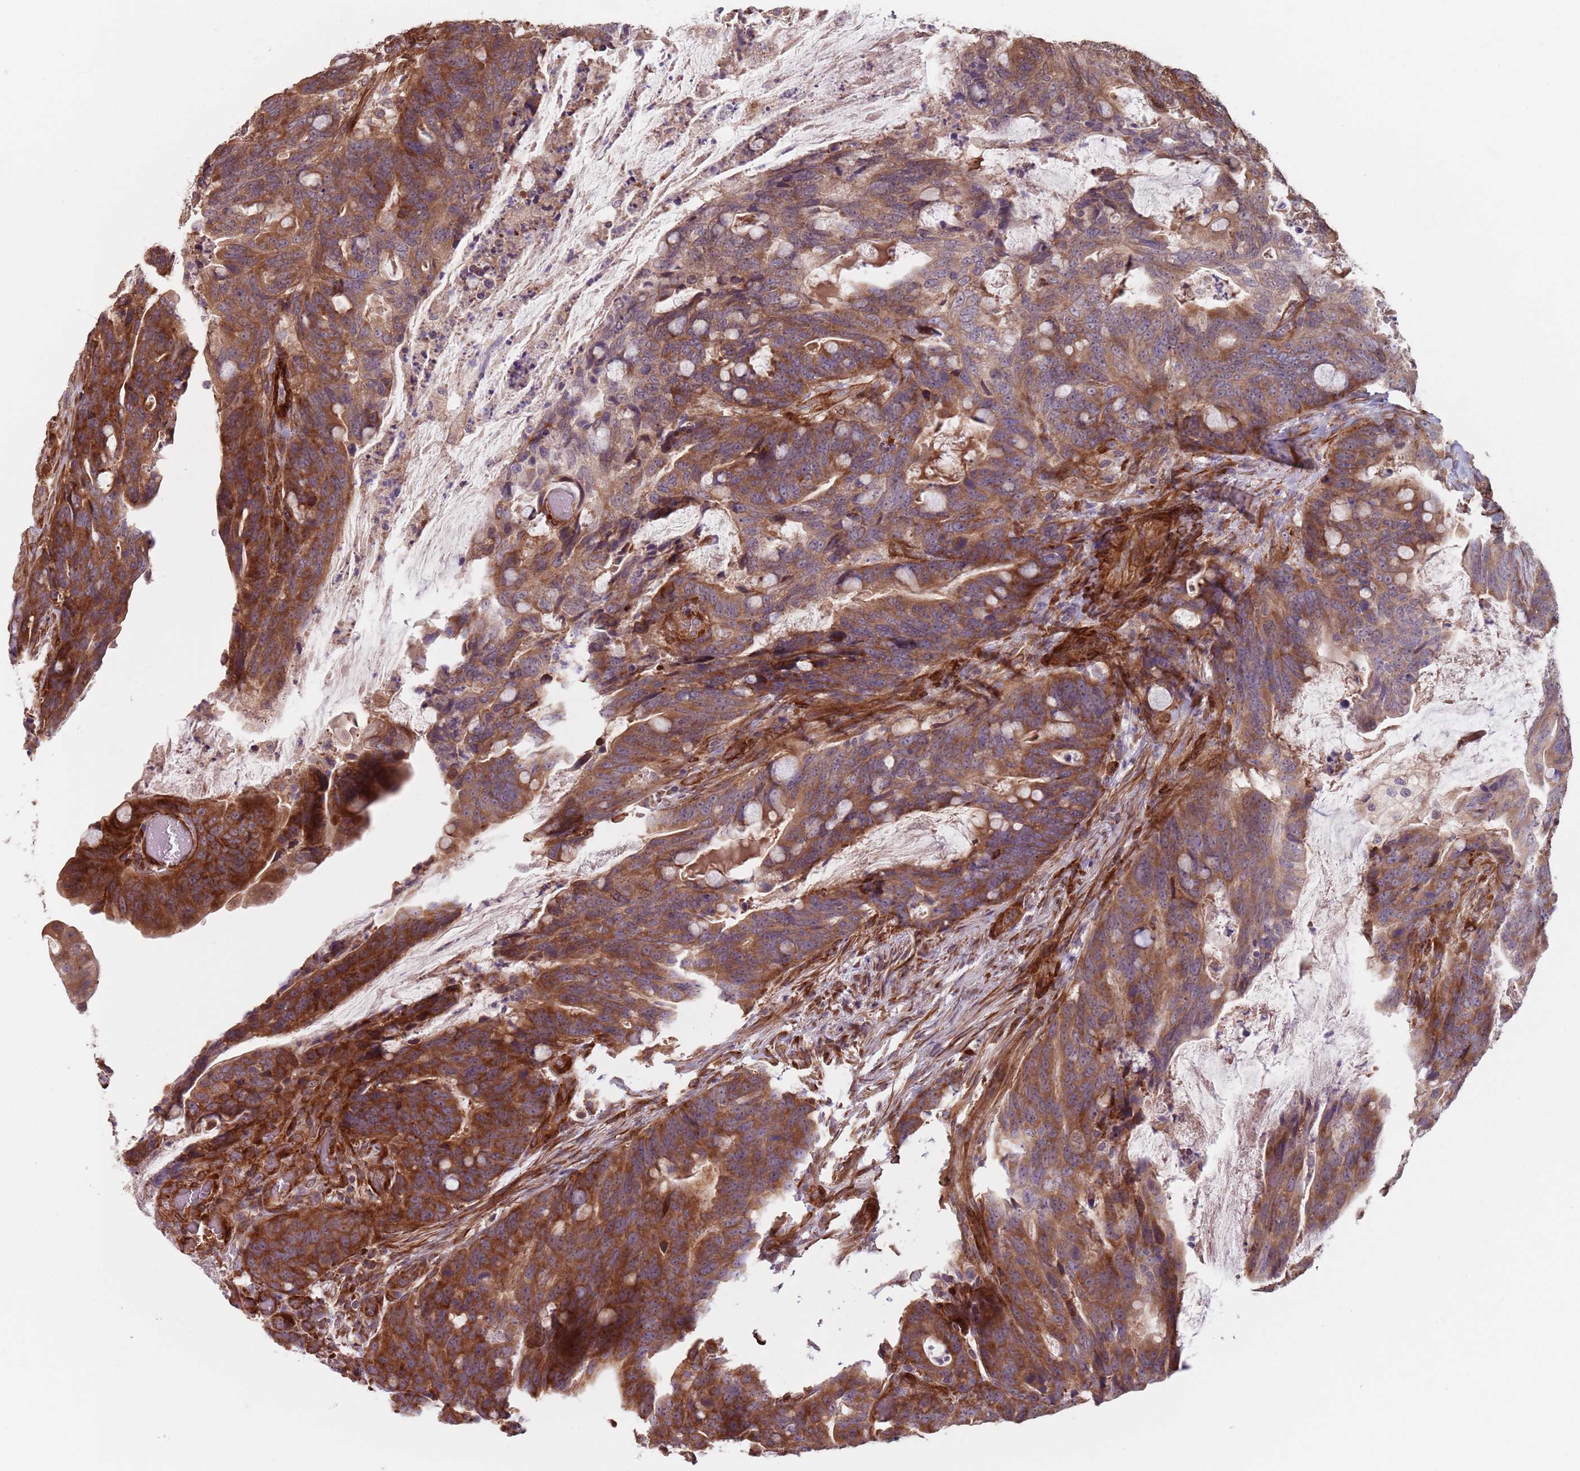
{"staining": {"intensity": "strong", "quantity": ">75%", "location": "cytoplasmic/membranous"}, "tissue": "colorectal cancer", "cell_type": "Tumor cells", "image_type": "cancer", "snomed": [{"axis": "morphology", "description": "Adenocarcinoma, NOS"}, {"axis": "topography", "description": "Colon"}], "caption": "IHC (DAB (3,3'-diaminobenzidine)) staining of adenocarcinoma (colorectal) reveals strong cytoplasmic/membranous protein expression in approximately >75% of tumor cells. (DAB = brown stain, brightfield microscopy at high magnification).", "gene": "NOTCH3", "patient": {"sex": "female", "age": 82}}